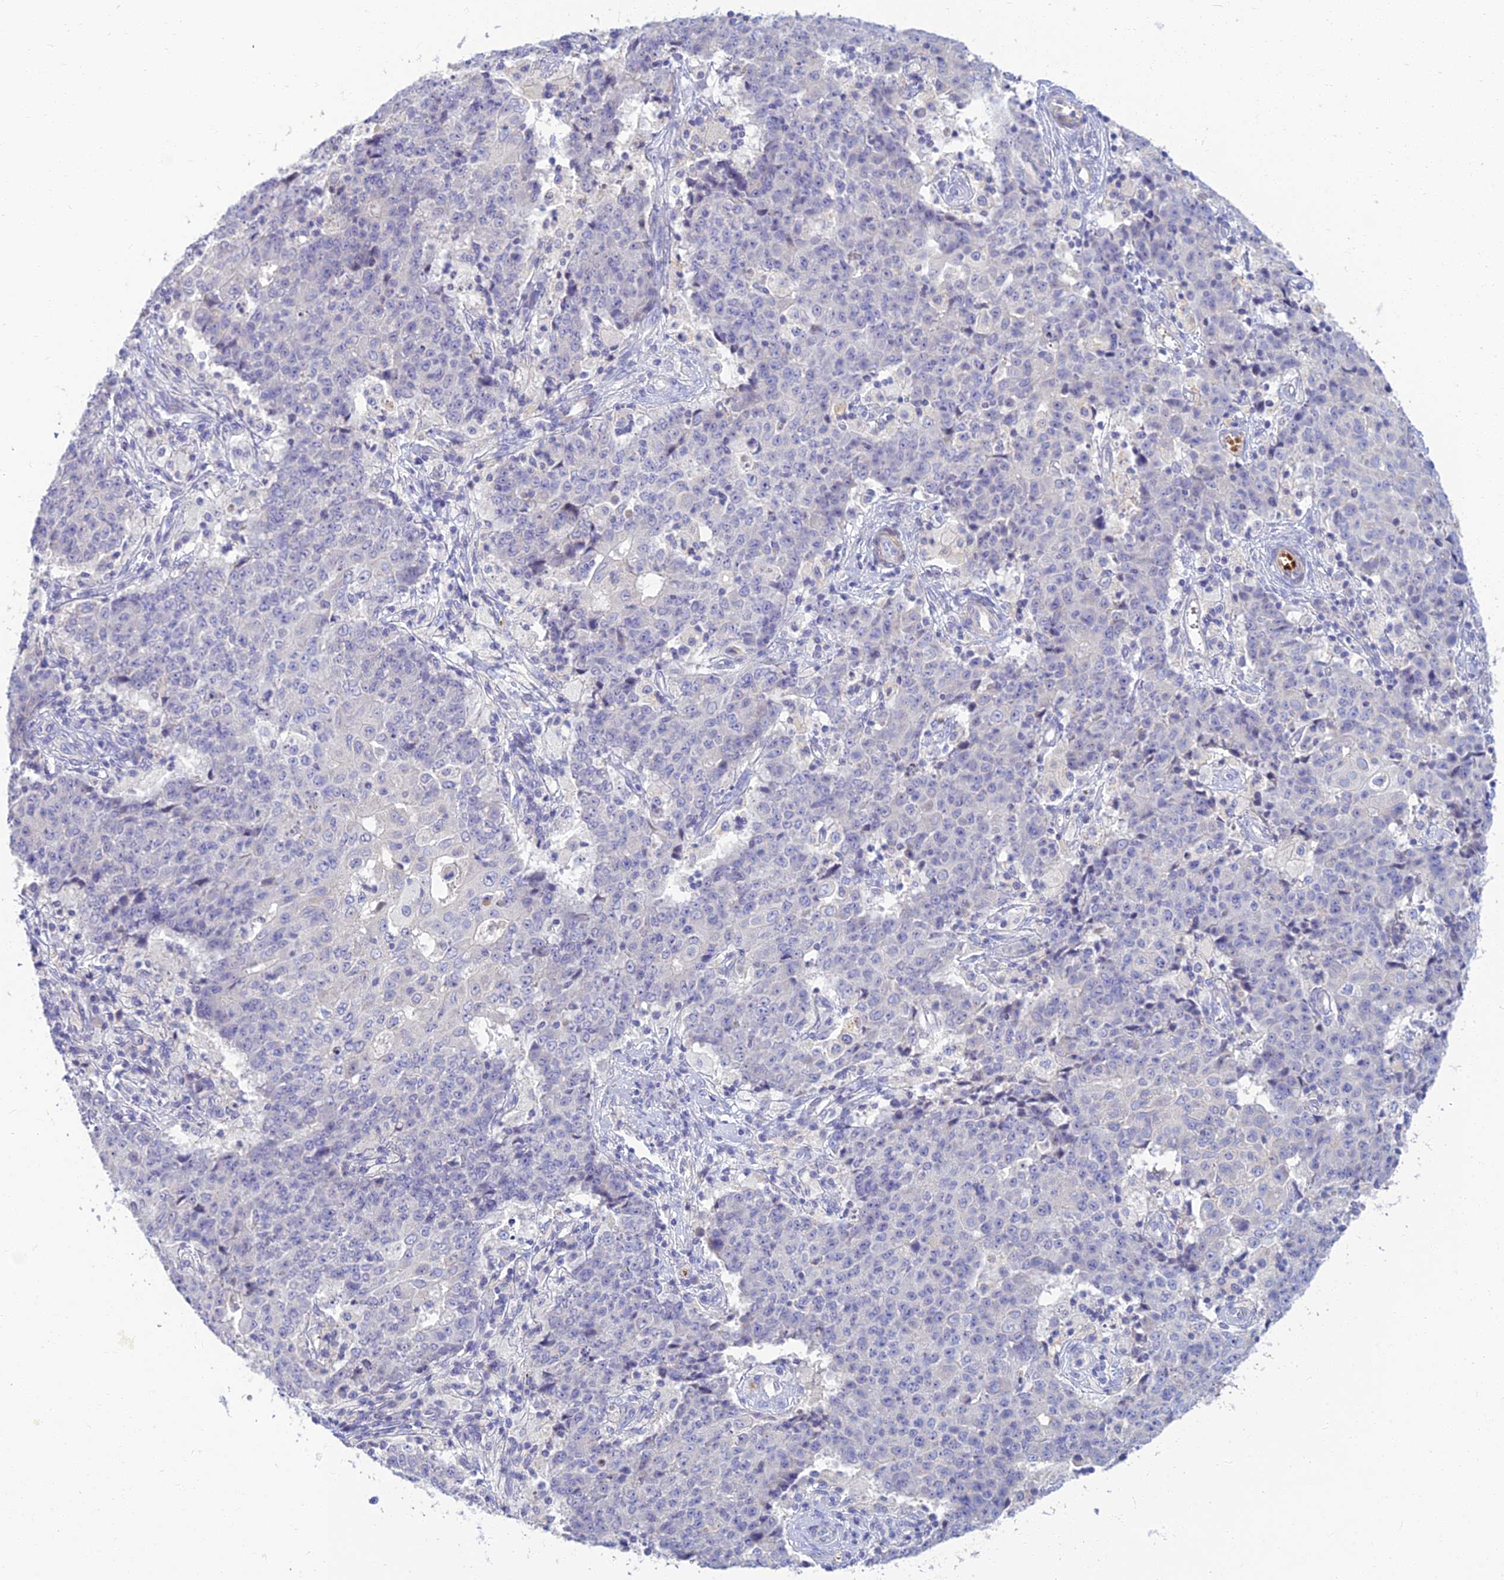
{"staining": {"intensity": "negative", "quantity": "none", "location": "none"}, "tissue": "ovarian cancer", "cell_type": "Tumor cells", "image_type": "cancer", "snomed": [{"axis": "morphology", "description": "Carcinoma, endometroid"}, {"axis": "topography", "description": "Ovary"}], "caption": "The image reveals no significant expression in tumor cells of ovarian cancer (endometroid carcinoma).", "gene": "CLIP4", "patient": {"sex": "female", "age": 42}}